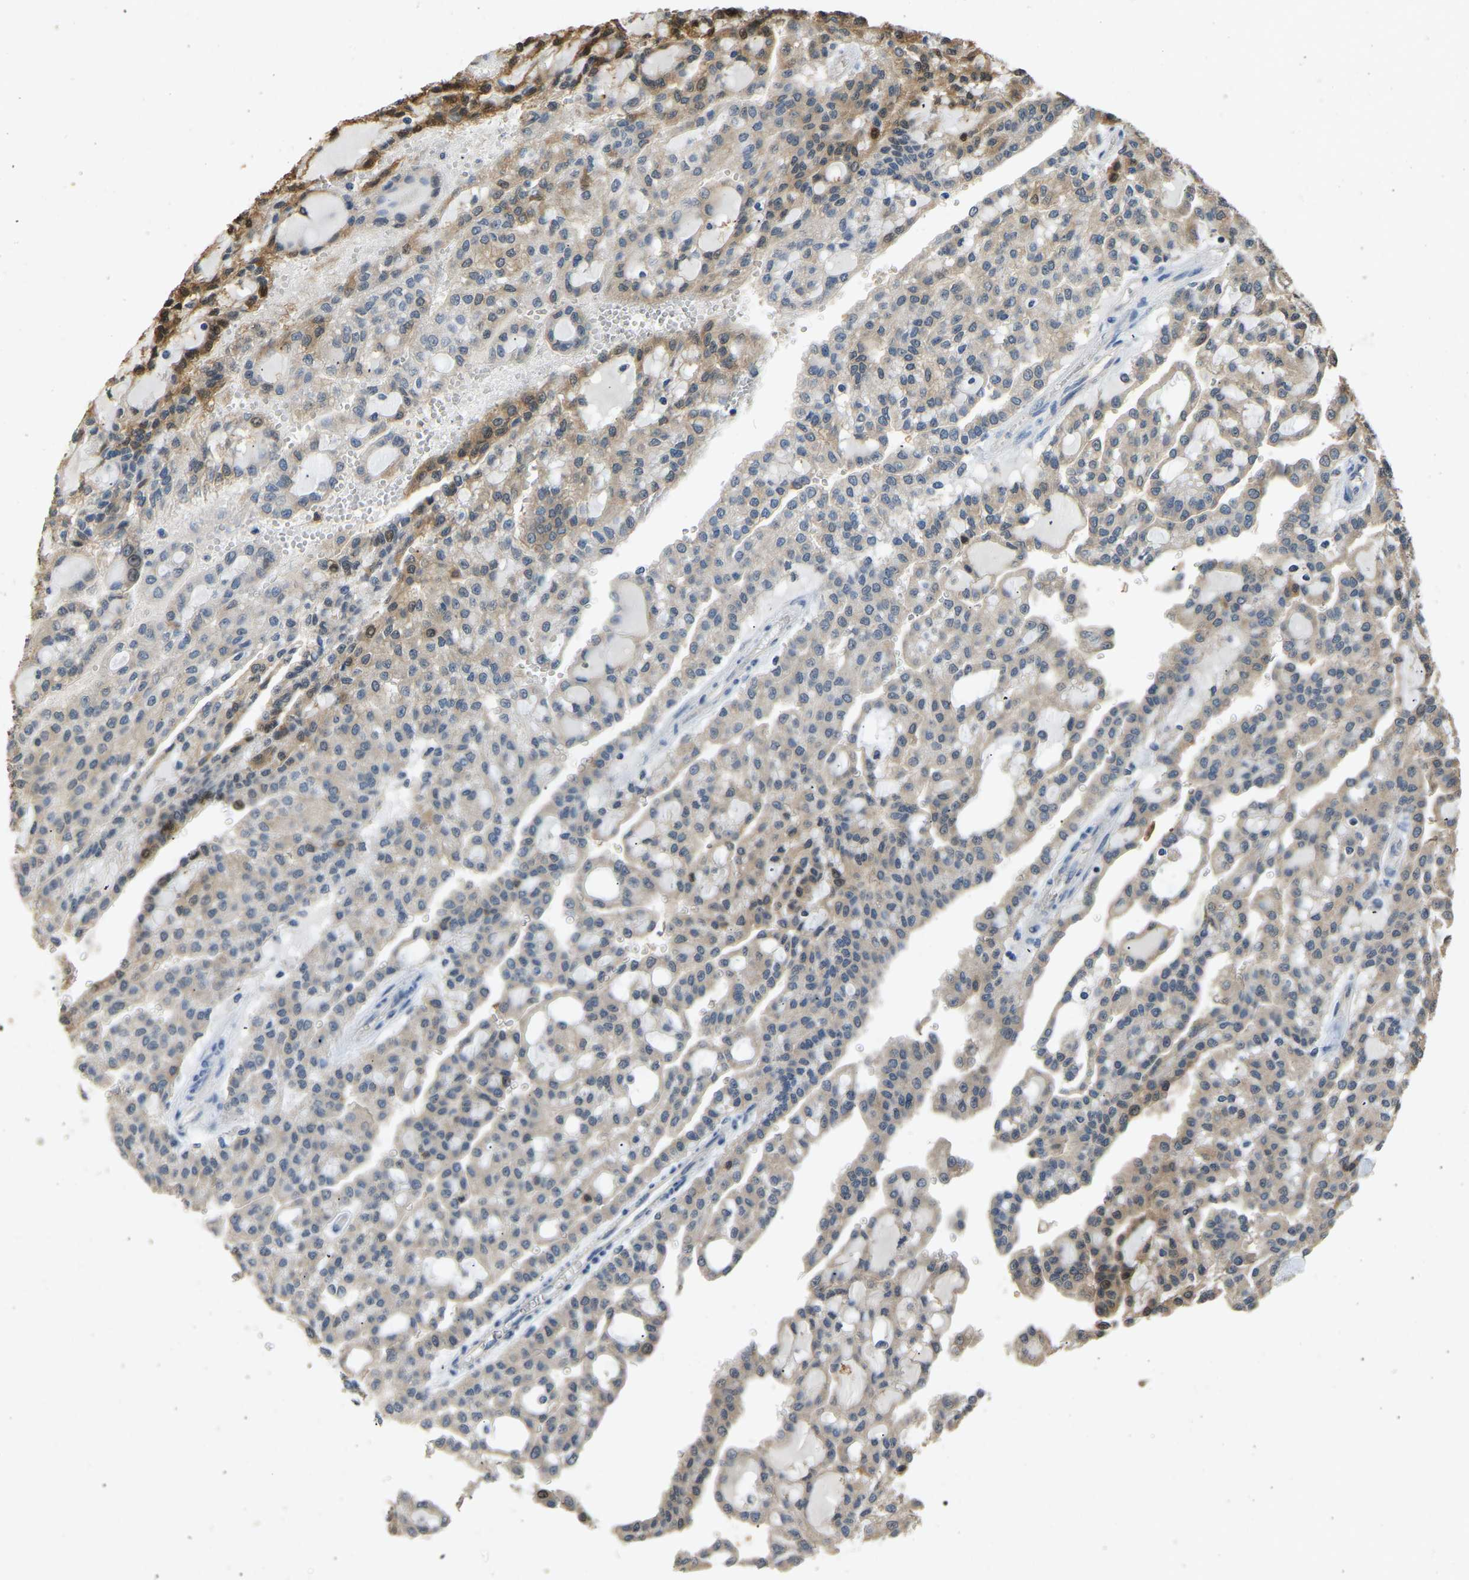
{"staining": {"intensity": "strong", "quantity": "<25%", "location": "cytoplasmic/membranous,nuclear"}, "tissue": "renal cancer", "cell_type": "Tumor cells", "image_type": "cancer", "snomed": [{"axis": "morphology", "description": "Adenocarcinoma, NOS"}, {"axis": "topography", "description": "Kidney"}], "caption": "A micrograph of human adenocarcinoma (renal) stained for a protein demonstrates strong cytoplasmic/membranous and nuclear brown staining in tumor cells.", "gene": "TUFM", "patient": {"sex": "male", "age": 63}}